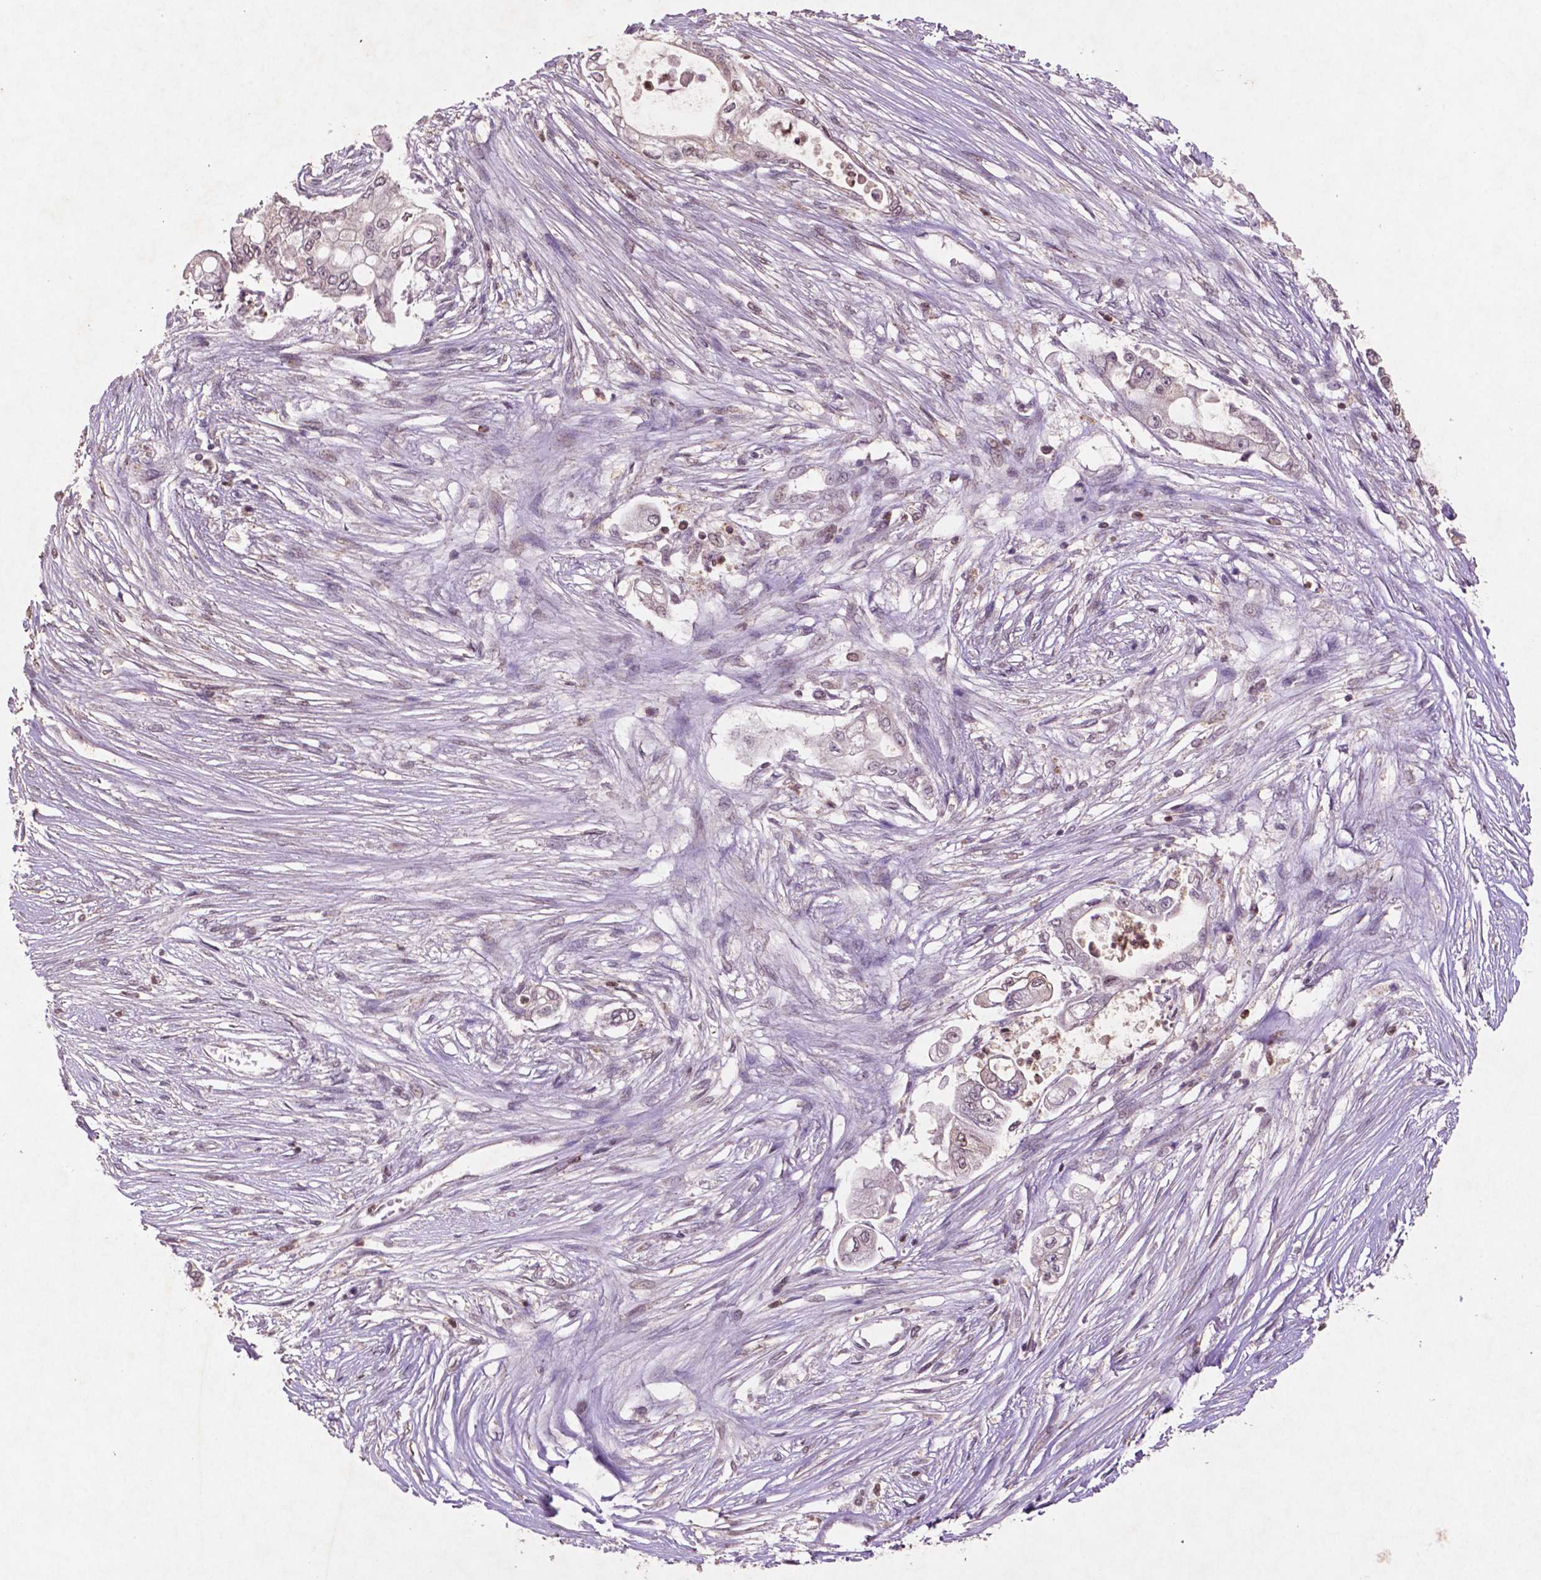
{"staining": {"intensity": "negative", "quantity": "none", "location": "none"}, "tissue": "pancreatic cancer", "cell_type": "Tumor cells", "image_type": "cancer", "snomed": [{"axis": "morphology", "description": "Adenocarcinoma, NOS"}, {"axis": "topography", "description": "Pancreas"}], "caption": "A high-resolution photomicrograph shows immunohistochemistry staining of pancreatic cancer (adenocarcinoma), which shows no significant staining in tumor cells. Nuclei are stained in blue.", "gene": "GLRX", "patient": {"sex": "female", "age": 69}}